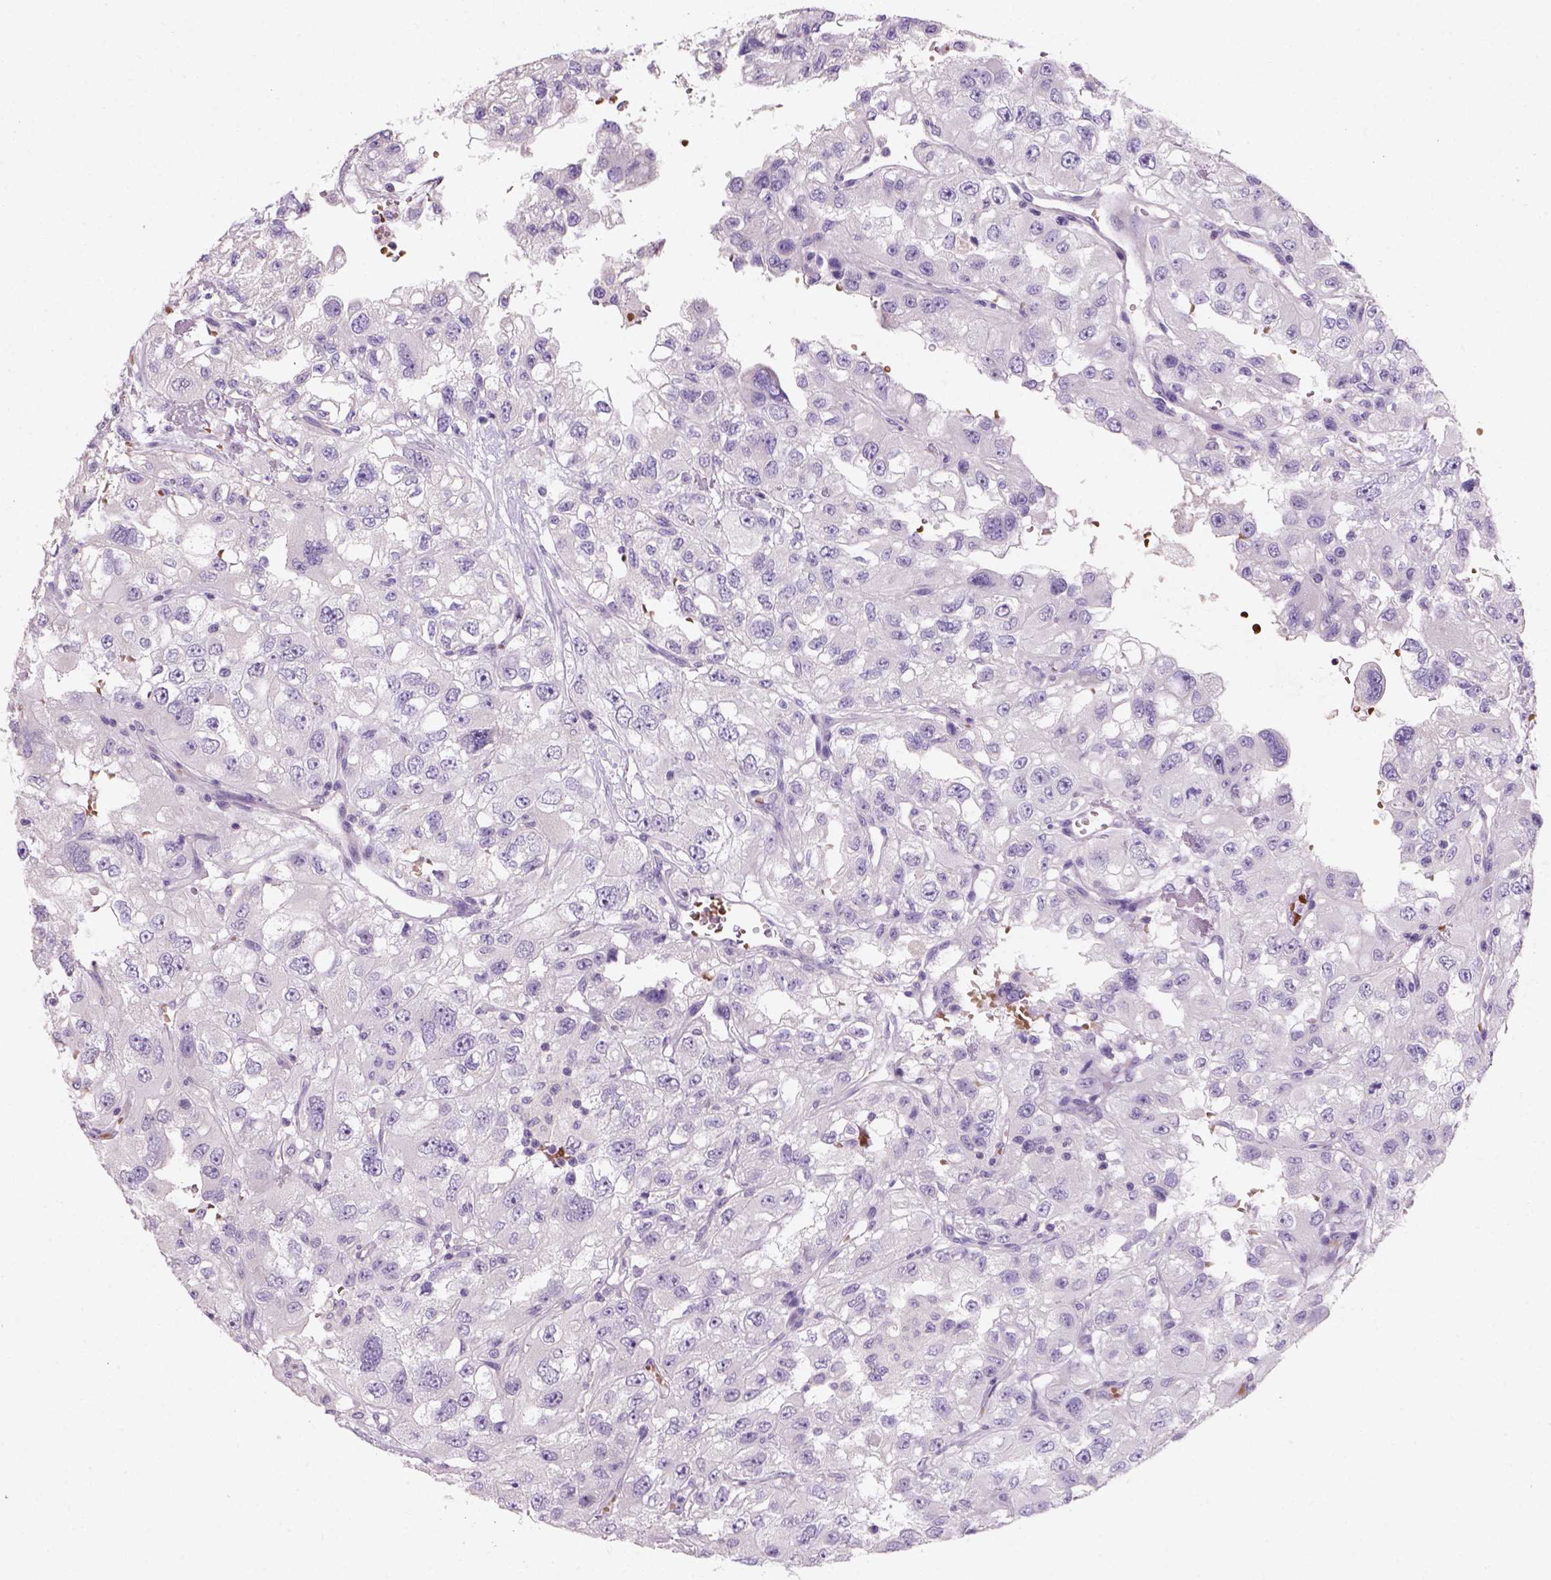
{"staining": {"intensity": "negative", "quantity": "none", "location": "none"}, "tissue": "renal cancer", "cell_type": "Tumor cells", "image_type": "cancer", "snomed": [{"axis": "morphology", "description": "Adenocarcinoma, NOS"}, {"axis": "topography", "description": "Kidney"}], "caption": "Tumor cells are negative for brown protein staining in renal cancer (adenocarcinoma).", "gene": "ZMAT4", "patient": {"sex": "male", "age": 64}}